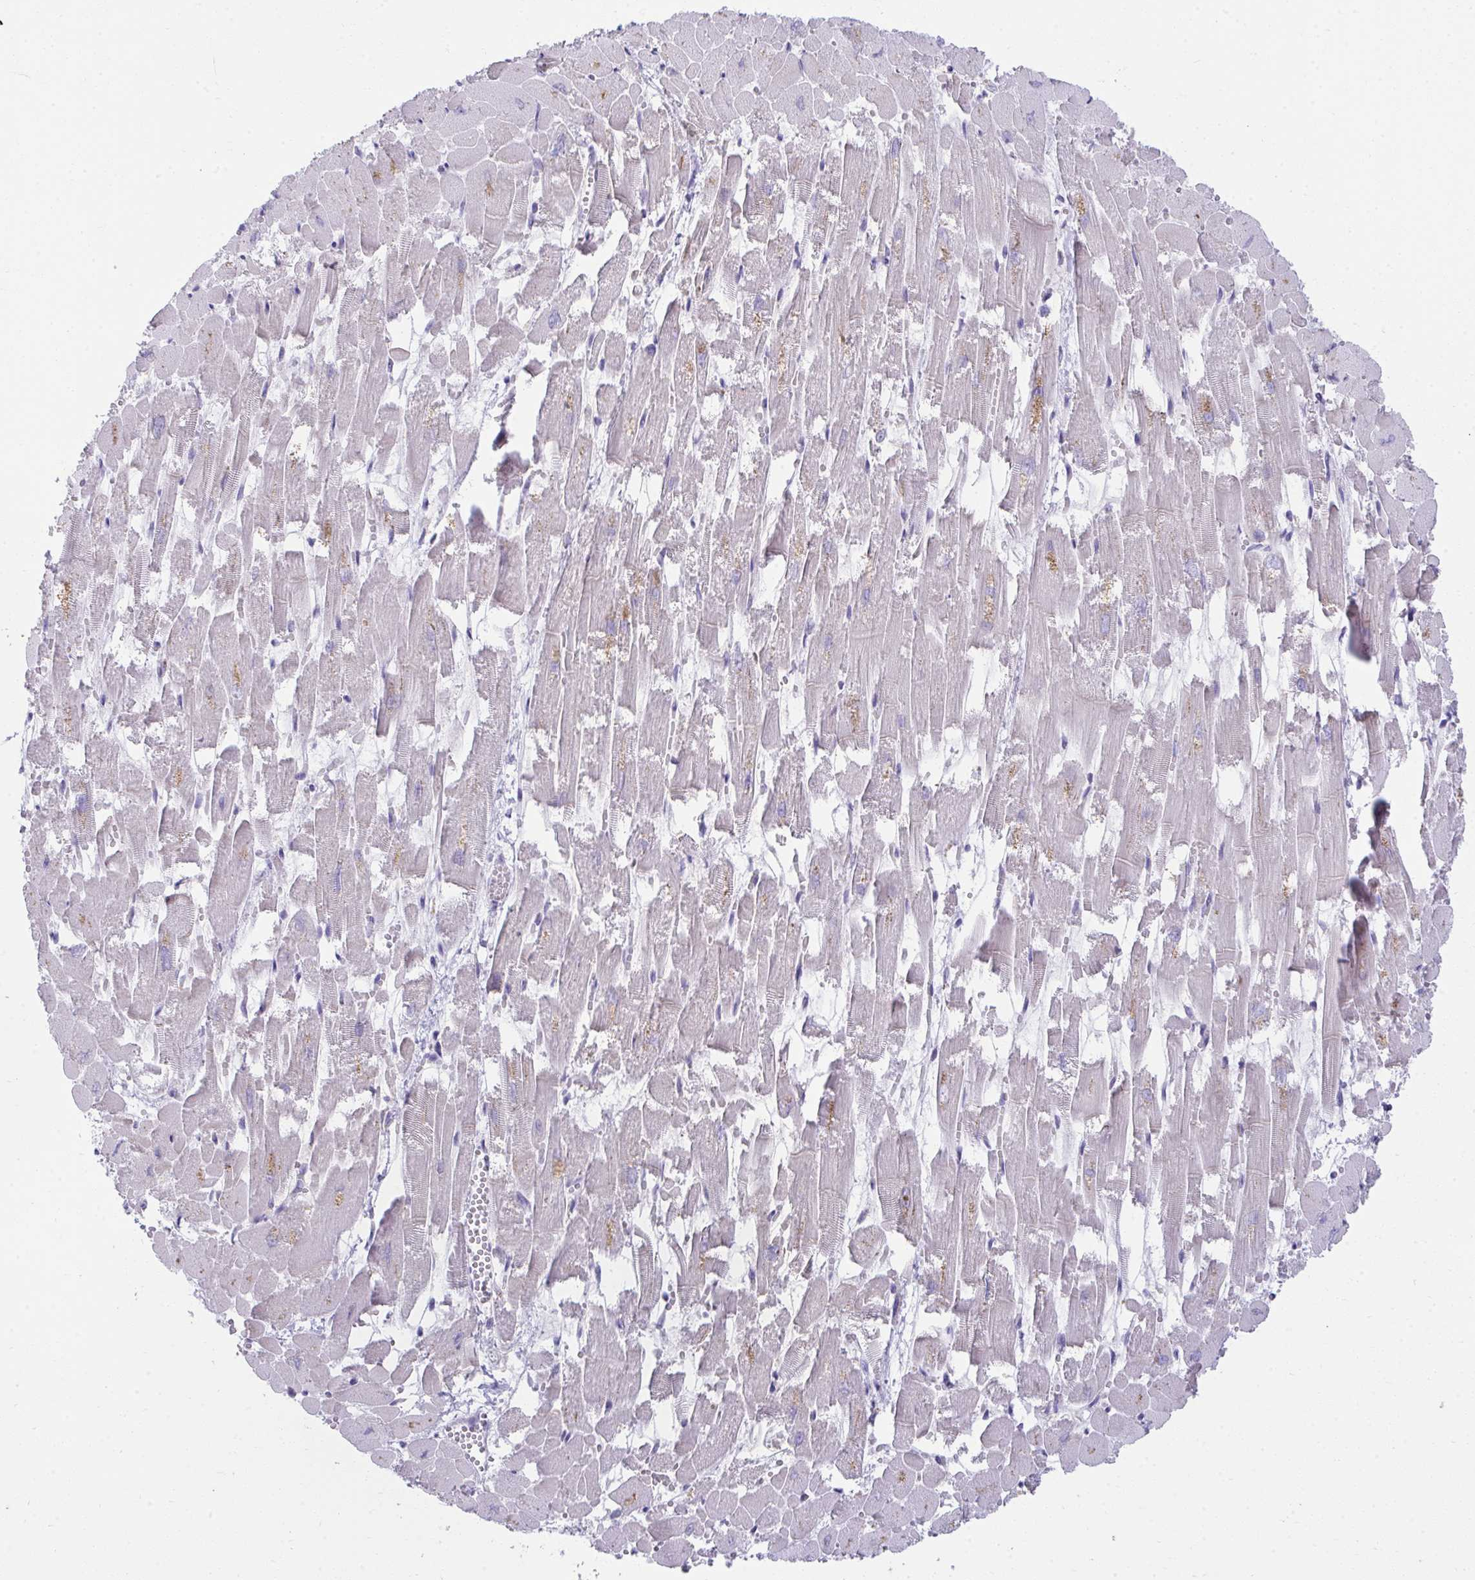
{"staining": {"intensity": "negative", "quantity": "none", "location": "none"}, "tissue": "heart muscle", "cell_type": "Cardiomyocytes", "image_type": "normal", "snomed": [{"axis": "morphology", "description": "Normal tissue, NOS"}, {"axis": "topography", "description": "Heart"}], "caption": "IHC of benign human heart muscle shows no expression in cardiomyocytes. The staining was performed using DAB to visualize the protein expression in brown, while the nuclei were stained in blue with hematoxylin (Magnification: 20x).", "gene": "FASLG", "patient": {"sex": "female", "age": 52}}